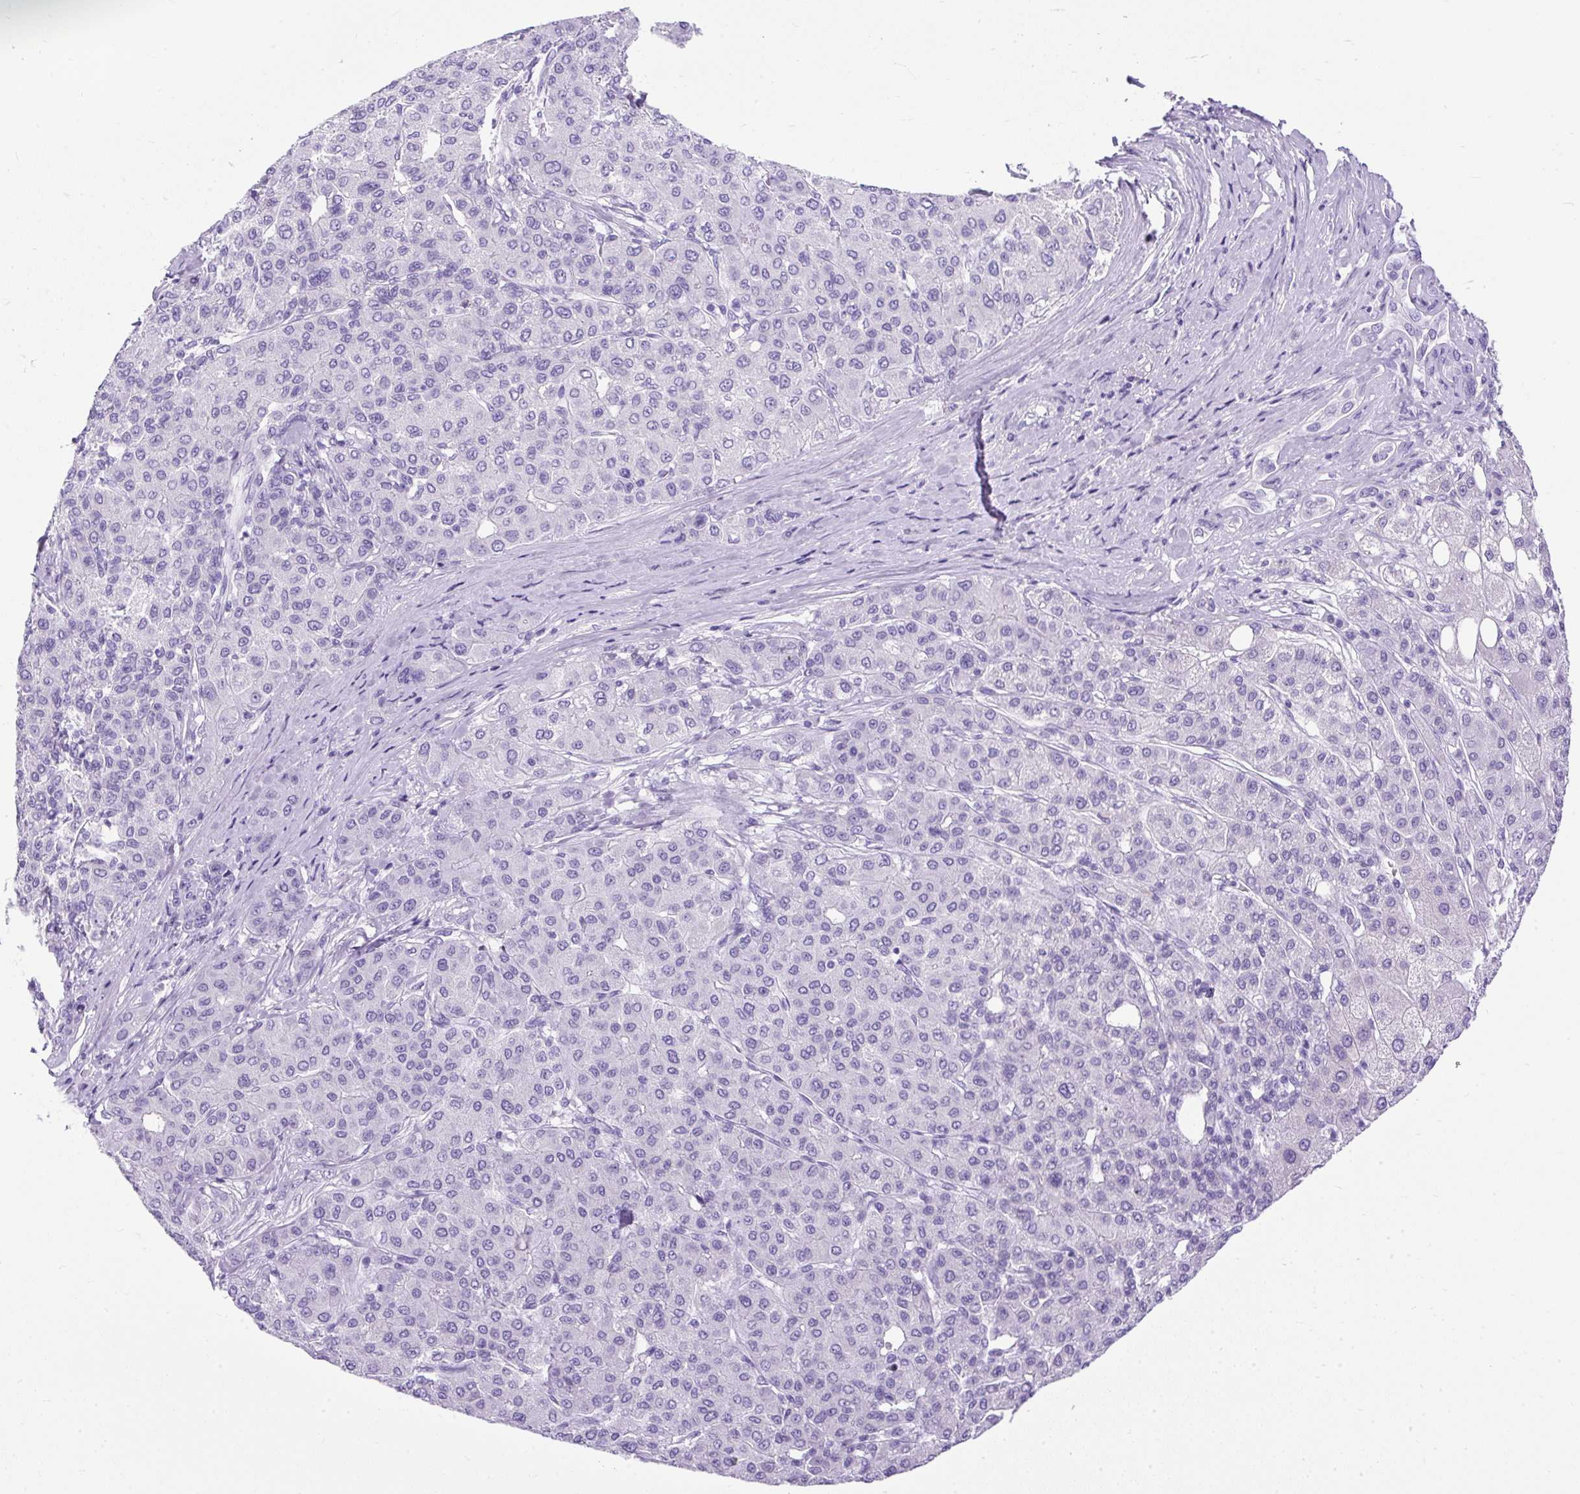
{"staining": {"intensity": "negative", "quantity": "none", "location": "none"}, "tissue": "liver cancer", "cell_type": "Tumor cells", "image_type": "cancer", "snomed": [{"axis": "morphology", "description": "Carcinoma, Hepatocellular, NOS"}, {"axis": "topography", "description": "Liver"}], "caption": "This histopathology image is of liver hepatocellular carcinoma stained with IHC to label a protein in brown with the nuclei are counter-stained blue. There is no positivity in tumor cells.", "gene": "UPP1", "patient": {"sex": "male", "age": 65}}